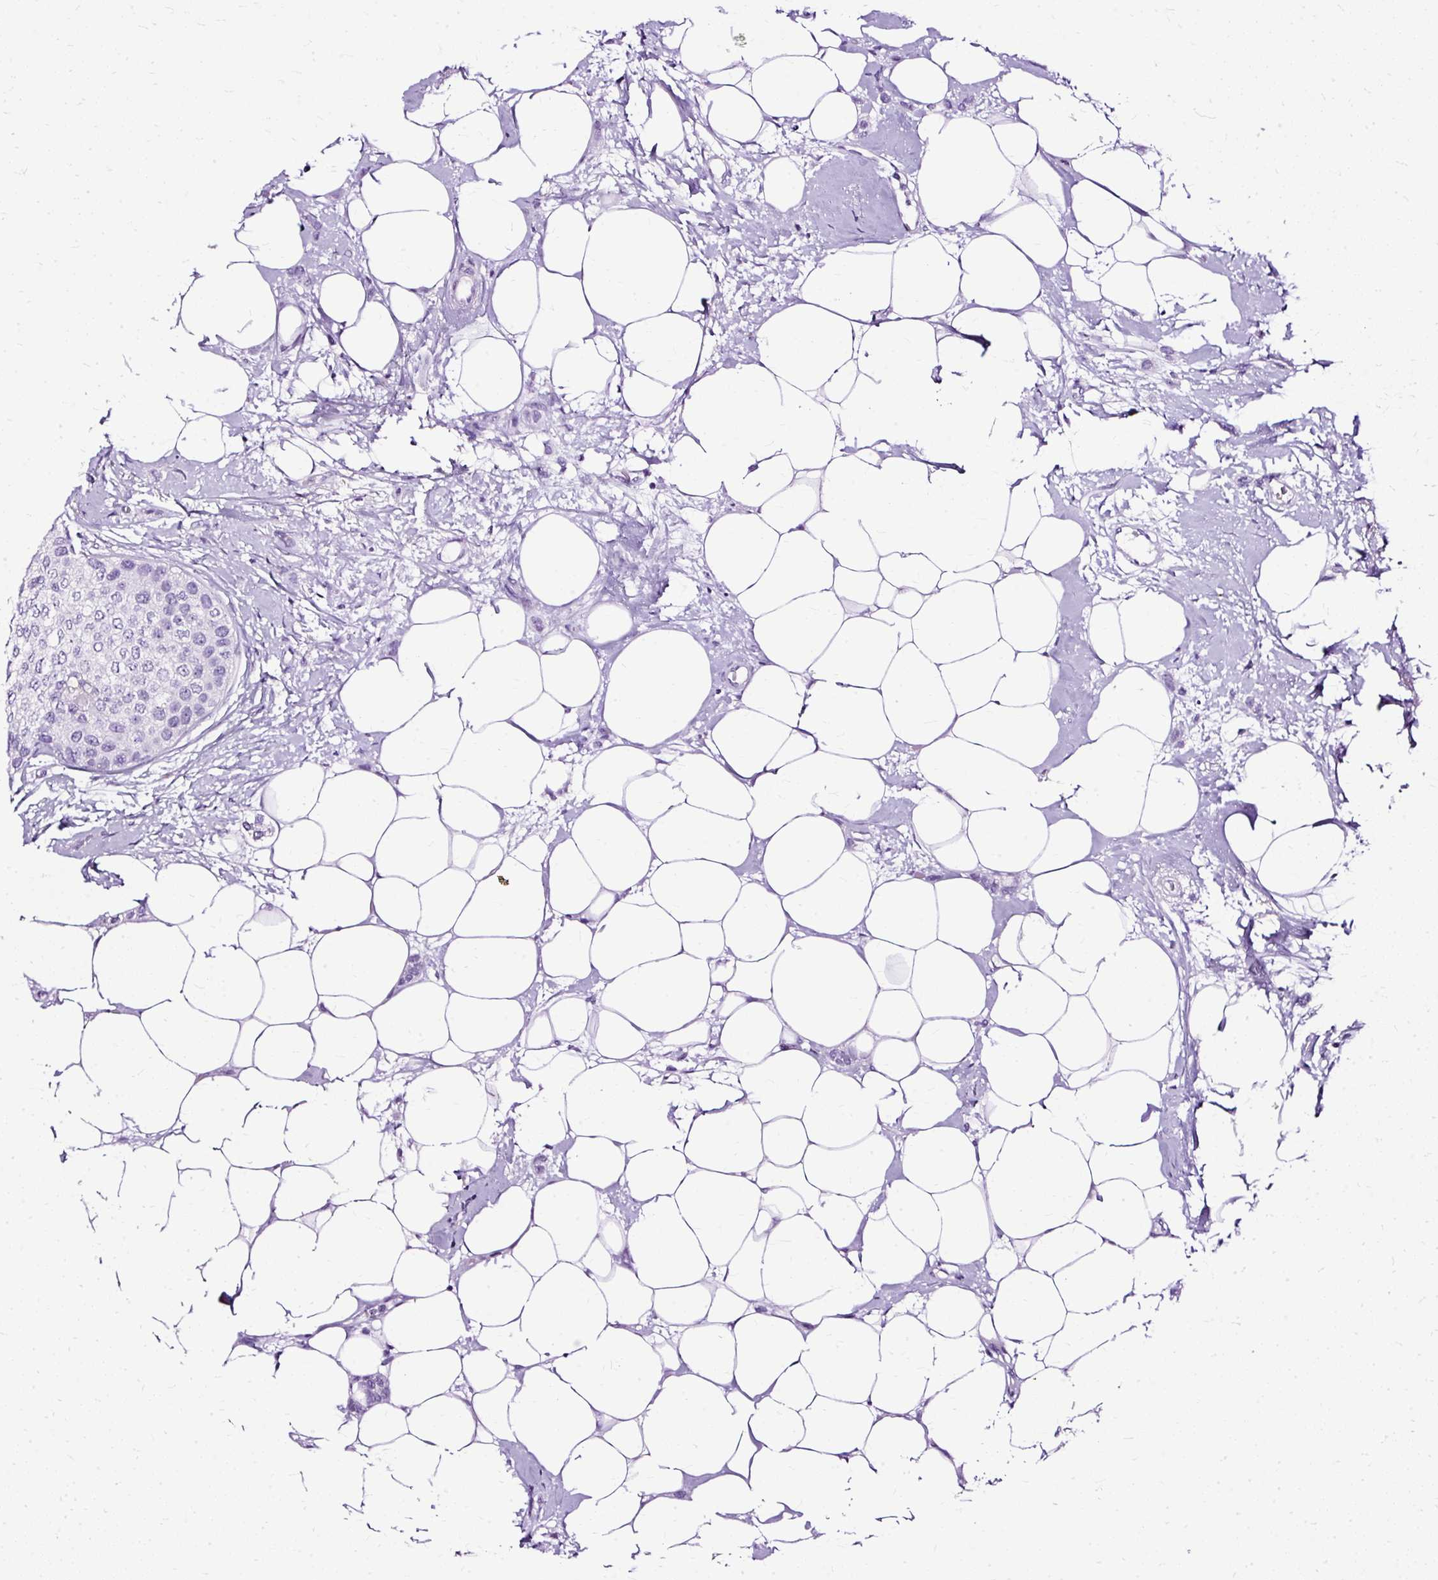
{"staining": {"intensity": "negative", "quantity": "none", "location": "none"}, "tissue": "breast cancer", "cell_type": "Tumor cells", "image_type": "cancer", "snomed": [{"axis": "morphology", "description": "Duct carcinoma"}, {"axis": "topography", "description": "Breast"}], "caption": "Histopathology image shows no protein positivity in tumor cells of breast cancer tissue. (IHC, brightfield microscopy, high magnification).", "gene": "SLC8A2", "patient": {"sex": "female", "age": 72}}